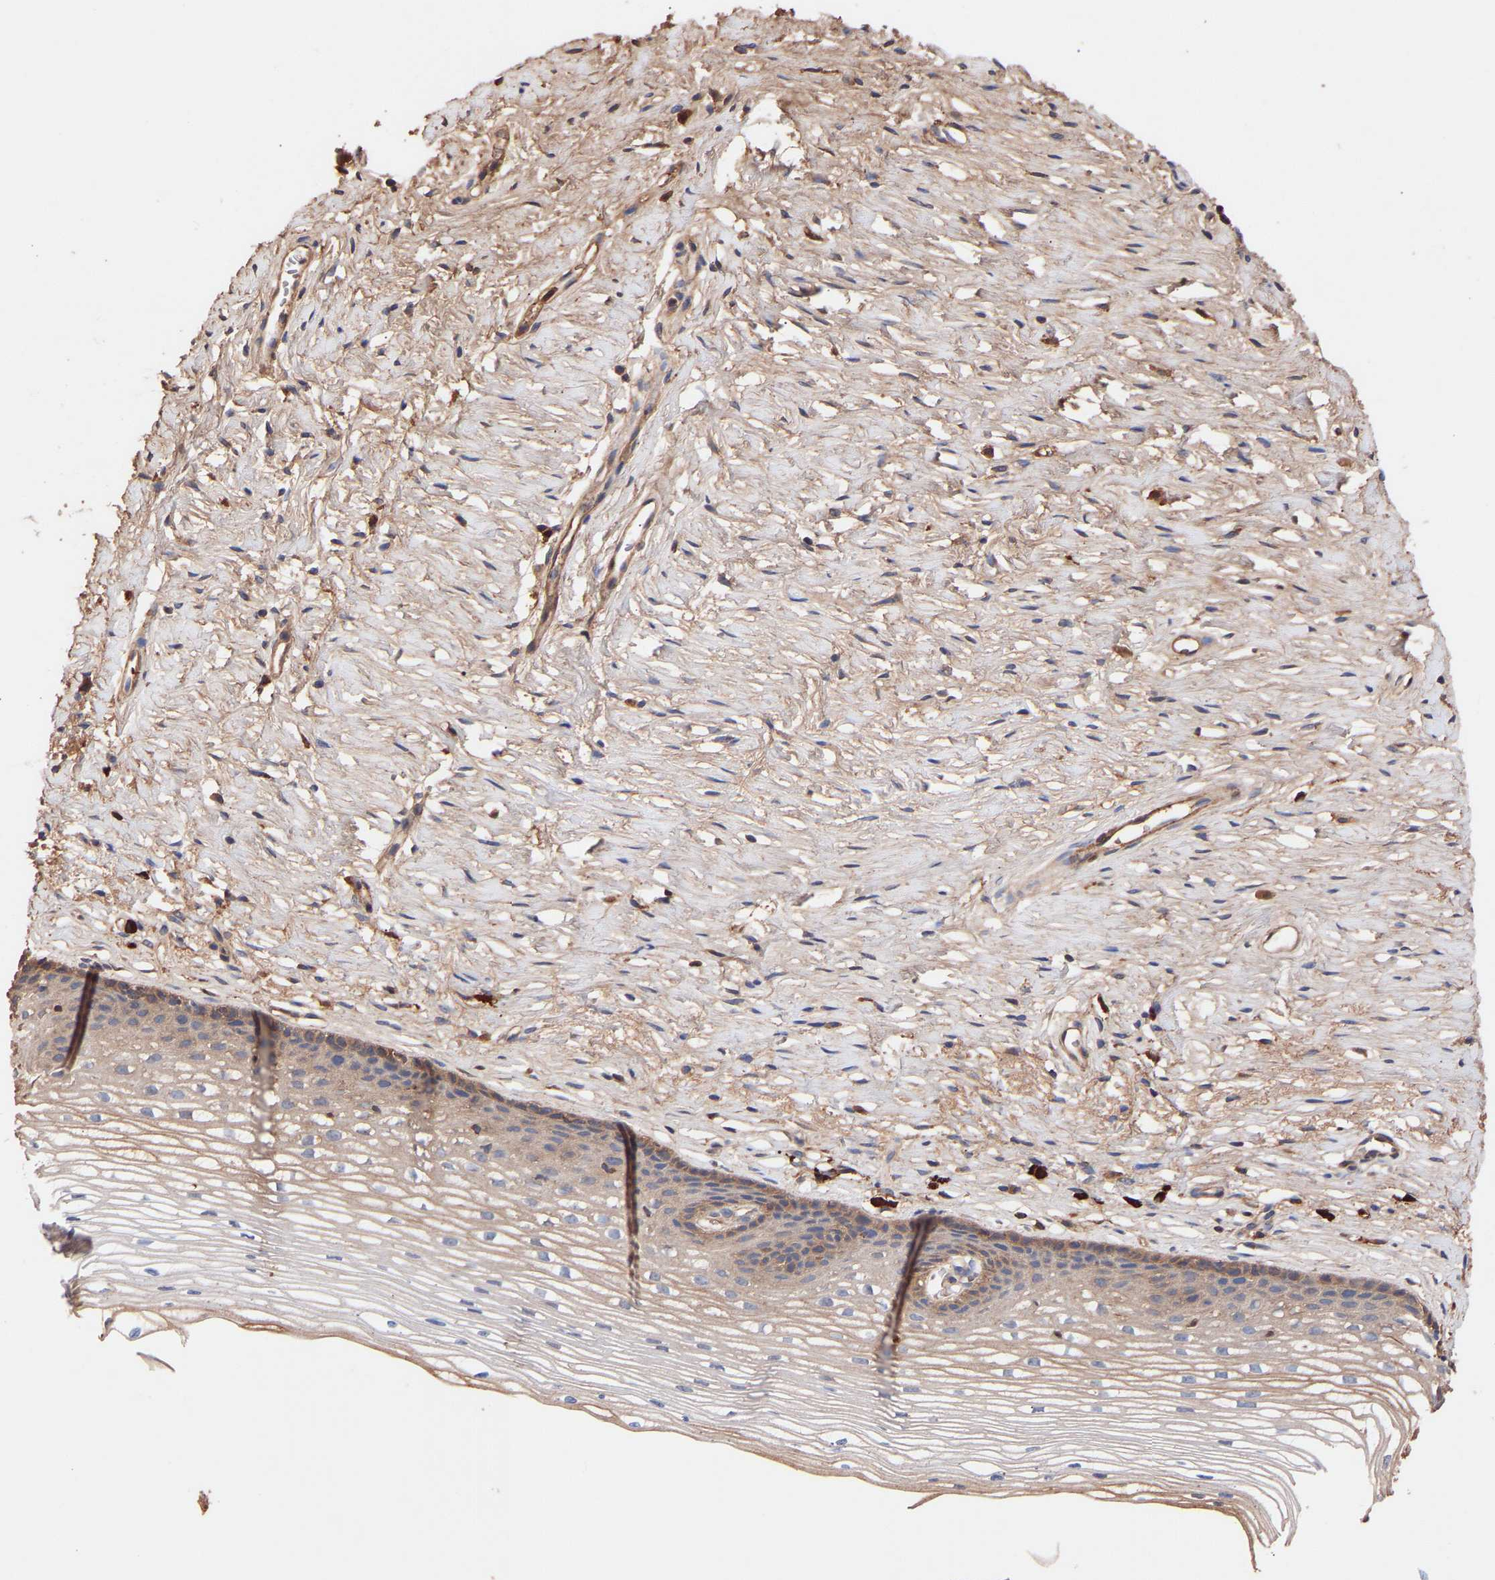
{"staining": {"intensity": "moderate", "quantity": ">75%", "location": "cytoplasmic/membranous"}, "tissue": "cervix", "cell_type": "Squamous epithelial cells", "image_type": "normal", "snomed": [{"axis": "morphology", "description": "Normal tissue, NOS"}, {"axis": "topography", "description": "Cervix"}], "caption": "IHC photomicrograph of benign cervix stained for a protein (brown), which reveals medium levels of moderate cytoplasmic/membranous staining in approximately >75% of squamous epithelial cells.", "gene": "TMEM268", "patient": {"sex": "female", "age": 77}}